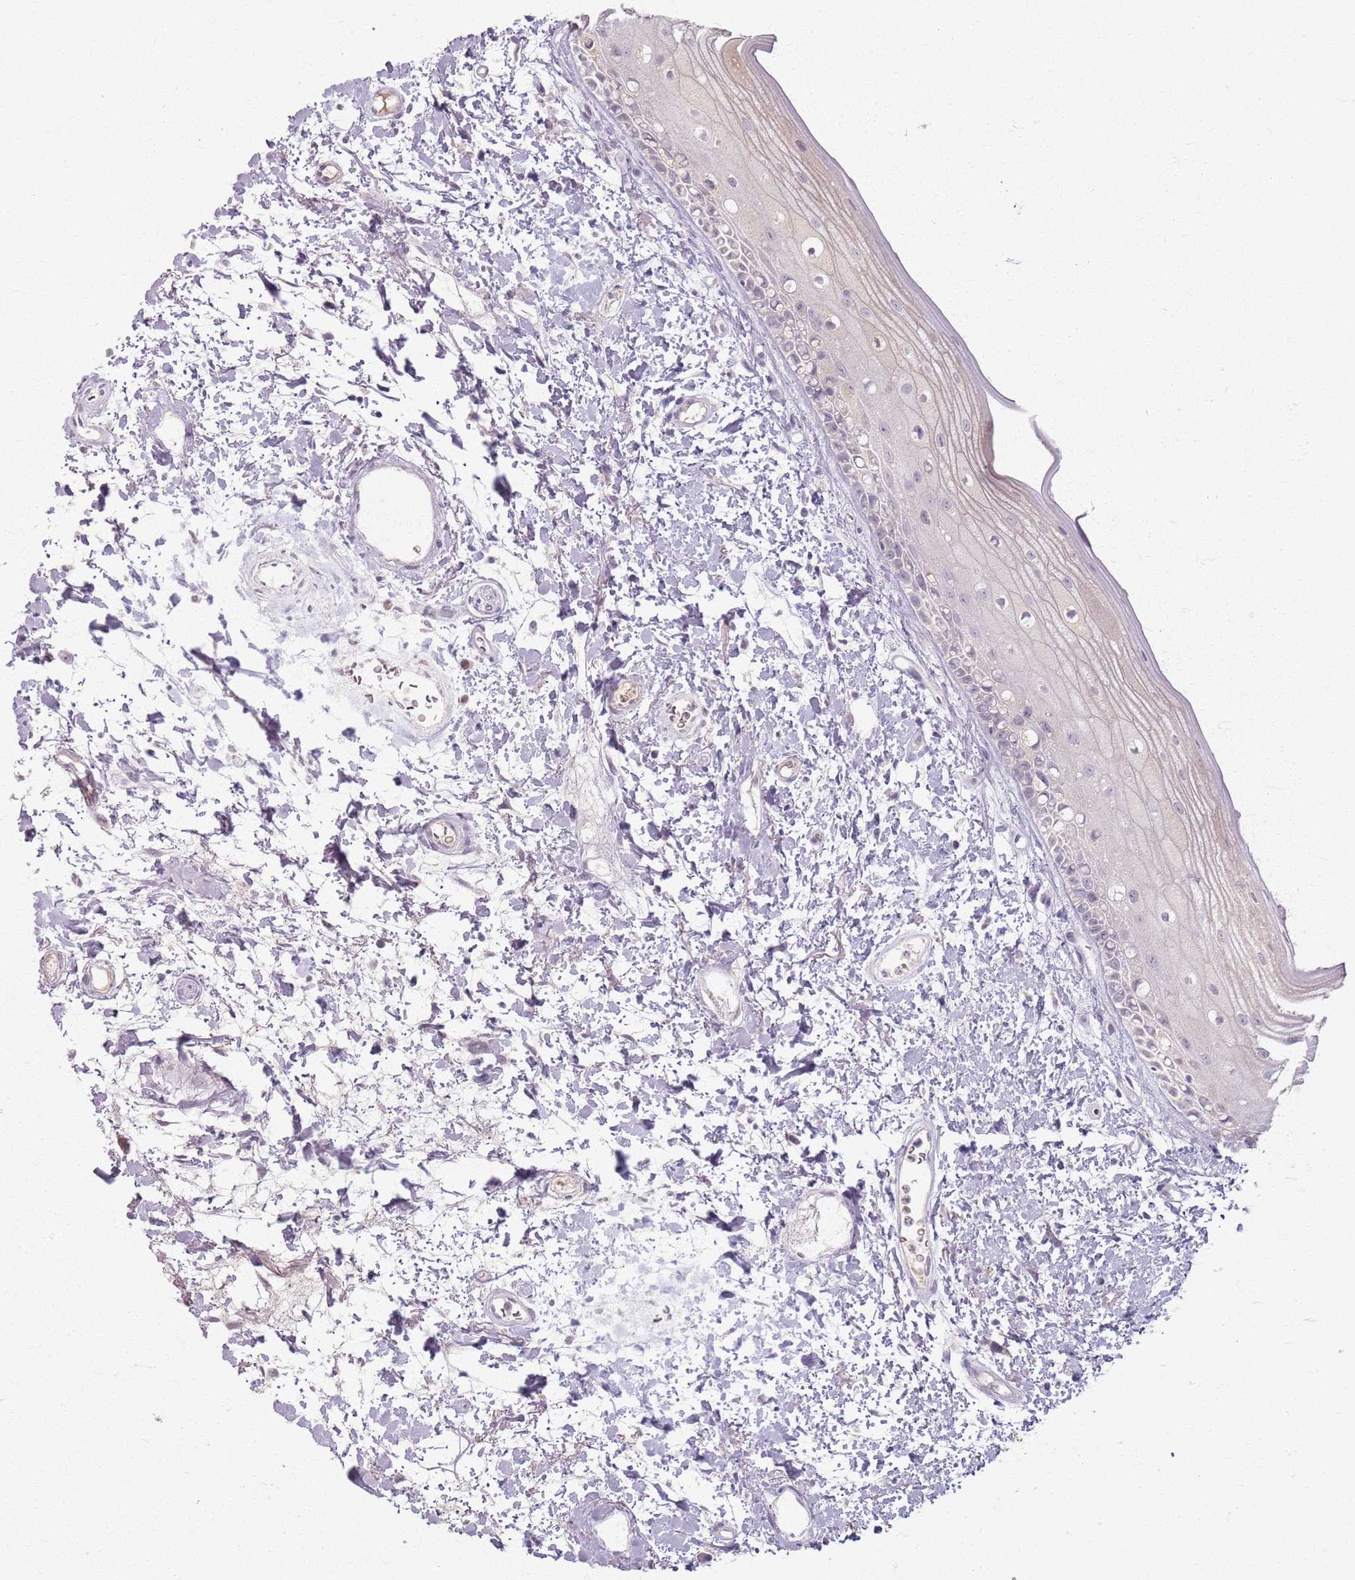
{"staining": {"intensity": "weak", "quantity": "<25%", "location": "cytoplasmic/membranous,nuclear"}, "tissue": "oral mucosa", "cell_type": "Squamous epithelial cells", "image_type": "normal", "snomed": [{"axis": "morphology", "description": "Normal tissue, NOS"}, {"axis": "topography", "description": "Oral tissue"}], "caption": "The histopathology image demonstrates no staining of squamous epithelial cells in unremarkable oral mucosa.", "gene": "CRIPT", "patient": {"sex": "female", "age": 76}}